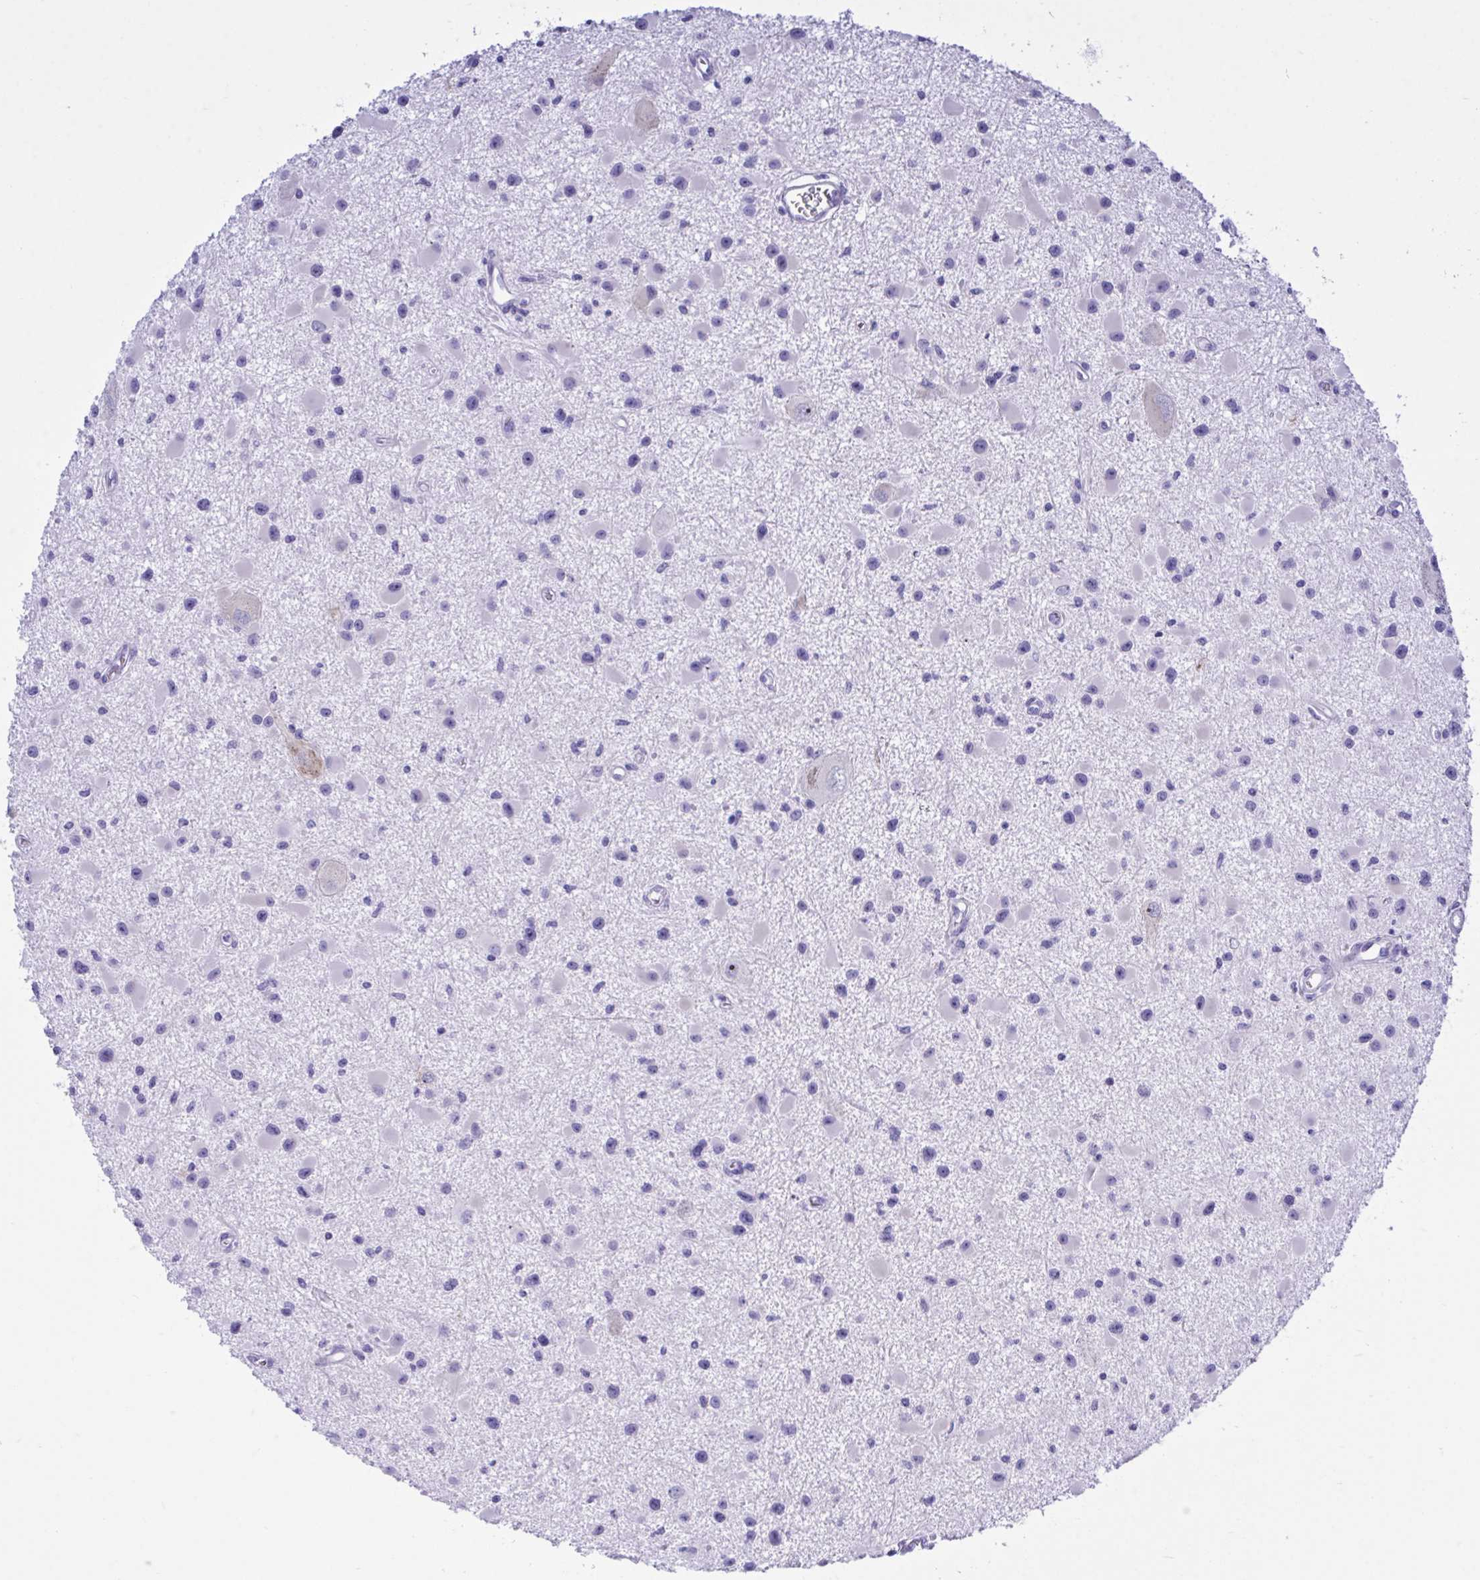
{"staining": {"intensity": "negative", "quantity": "none", "location": "none"}, "tissue": "glioma", "cell_type": "Tumor cells", "image_type": "cancer", "snomed": [{"axis": "morphology", "description": "Glioma, malignant, High grade"}, {"axis": "topography", "description": "Brain"}], "caption": "This is a image of immunohistochemistry staining of malignant glioma (high-grade), which shows no positivity in tumor cells. (DAB IHC, high magnification).", "gene": "BEX5", "patient": {"sex": "male", "age": 54}}